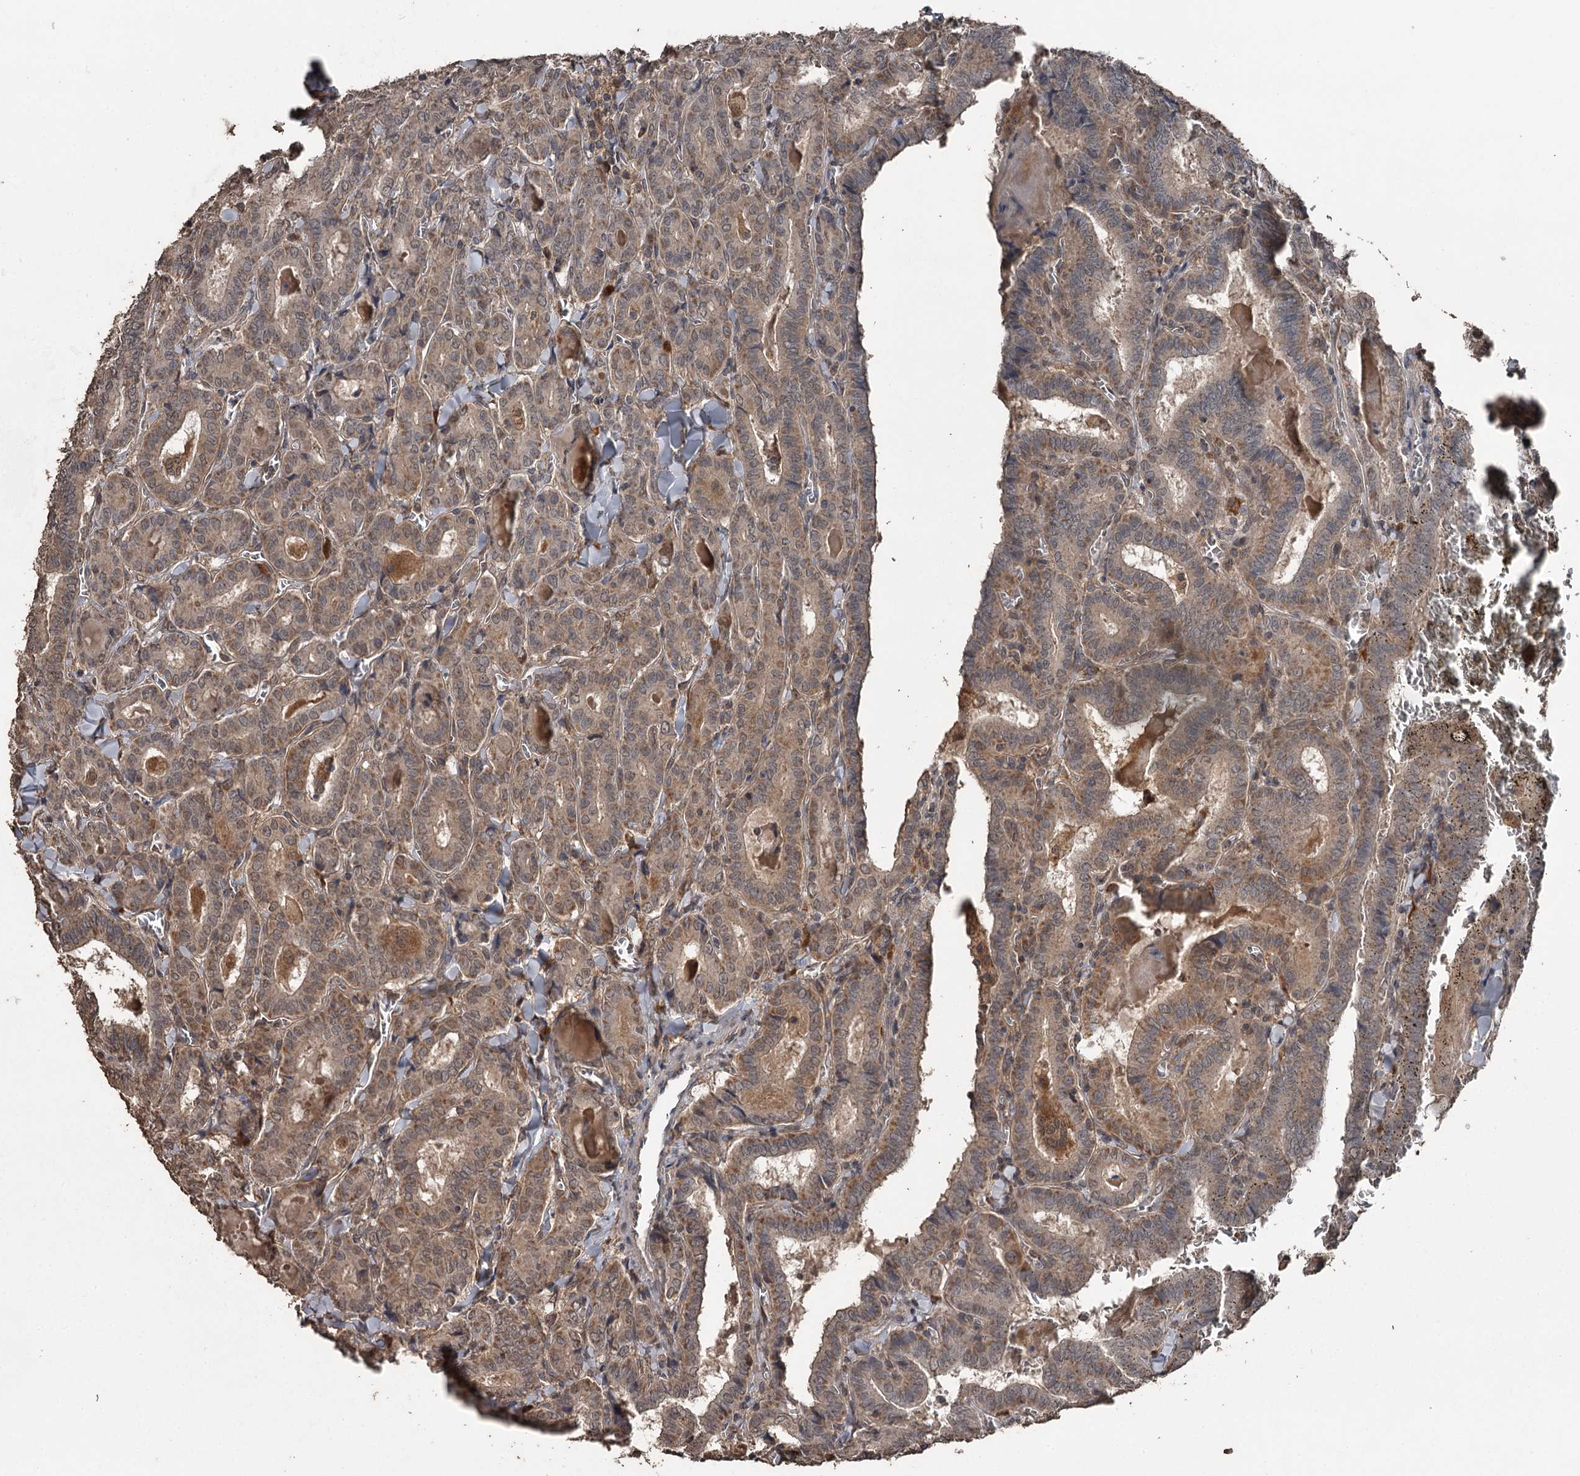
{"staining": {"intensity": "moderate", "quantity": ">75%", "location": "cytoplasmic/membranous,nuclear"}, "tissue": "thyroid cancer", "cell_type": "Tumor cells", "image_type": "cancer", "snomed": [{"axis": "morphology", "description": "Papillary adenocarcinoma, NOS"}, {"axis": "topography", "description": "Thyroid gland"}], "caption": "Moderate cytoplasmic/membranous and nuclear staining is identified in approximately >75% of tumor cells in thyroid cancer (papillary adenocarcinoma).", "gene": "WIPI1", "patient": {"sex": "female", "age": 72}}